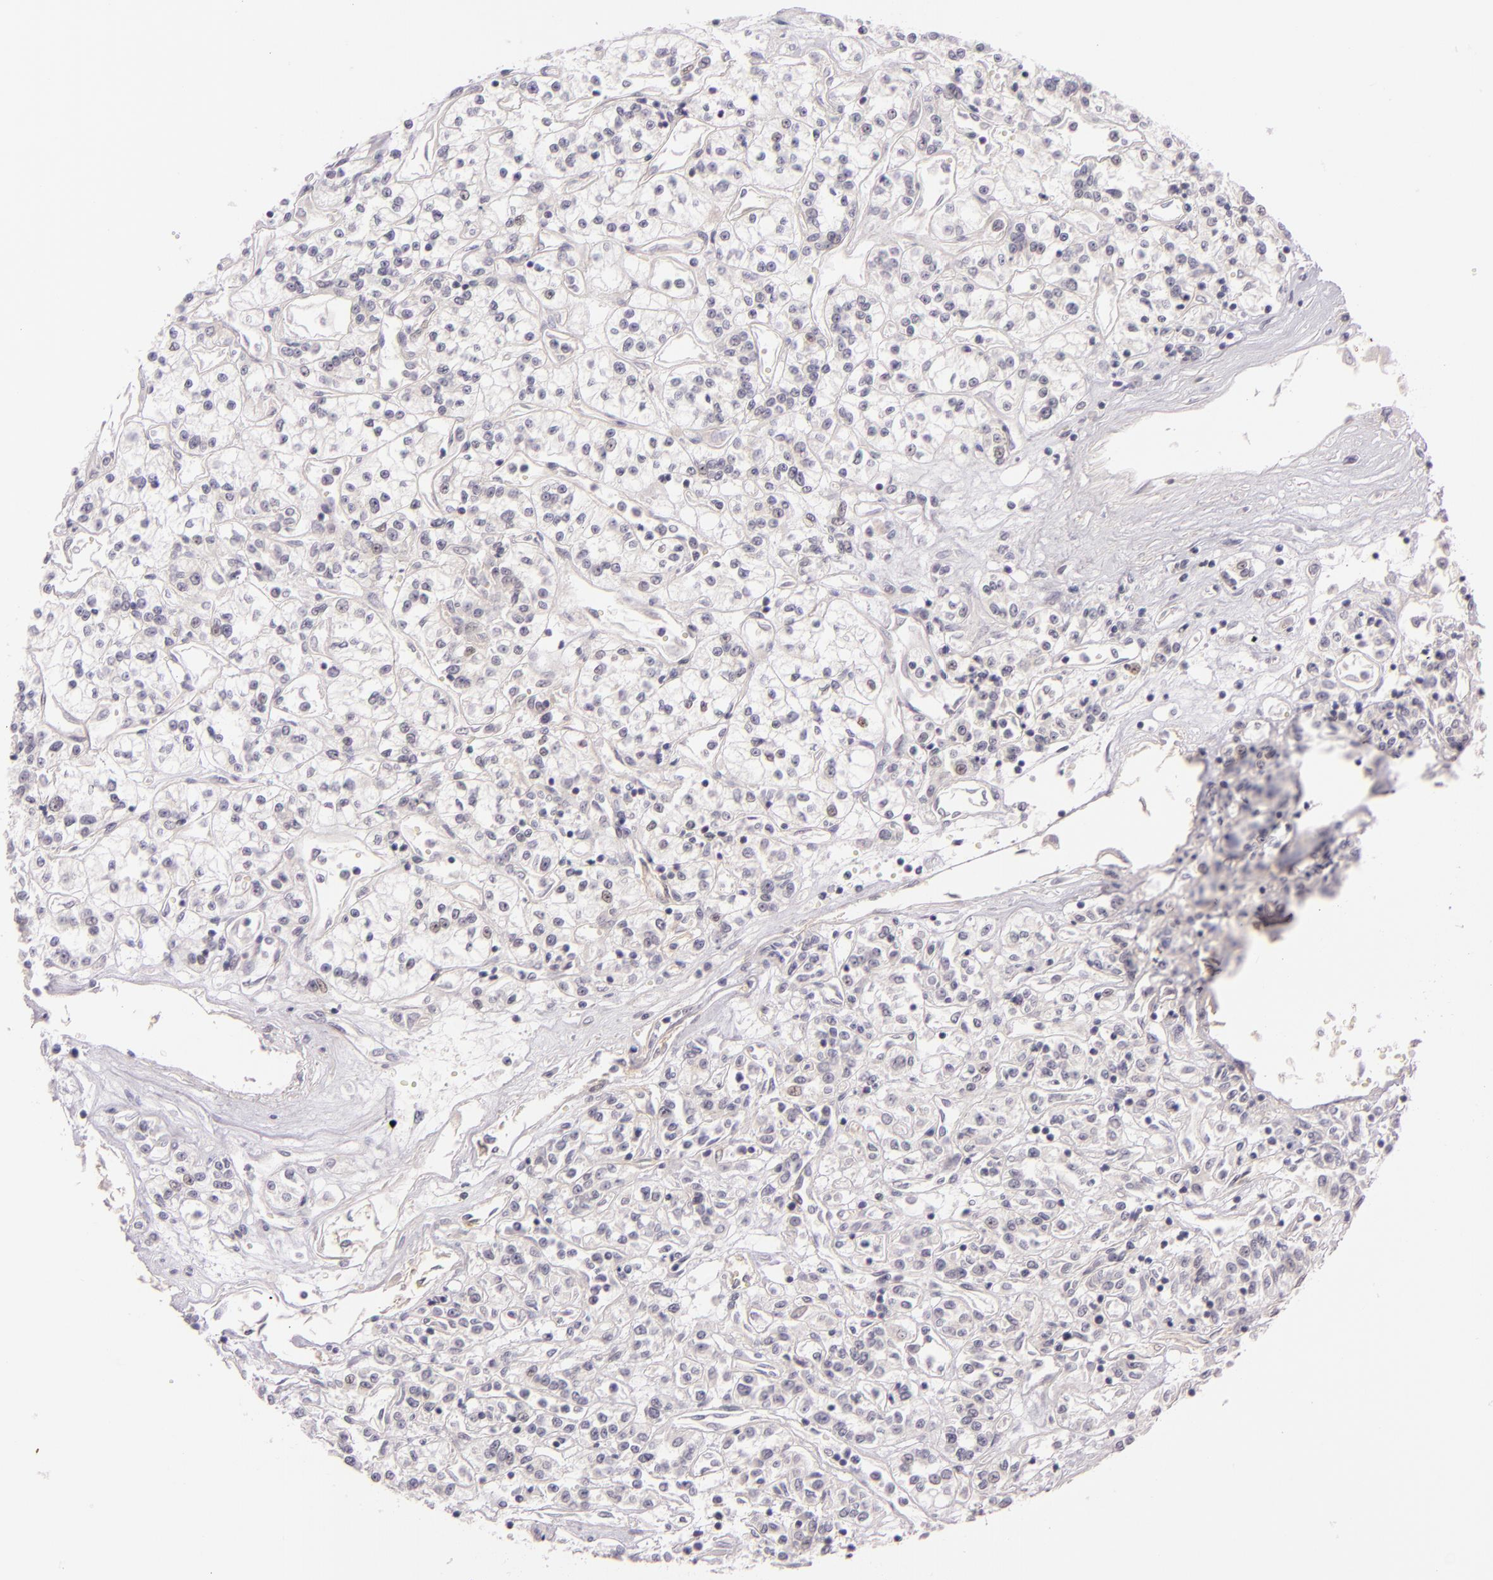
{"staining": {"intensity": "negative", "quantity": "none", "location": "none"}, "tissue": "renal cancer", "cell_type": "Tumor cells", "image_type": "cancer", "snomed": [{"axis": "morphology", "description": "Adenocarcinoma, NOS"}, {"axis": "topography", "description": "Kidney"}], "caption": "Tumor cells are negative for brown protein staining in renal adenocarcinoma. Nuclei are stained in blue.", "gene": "BCL3", "patient": {"sex": "female", "age": 76}}